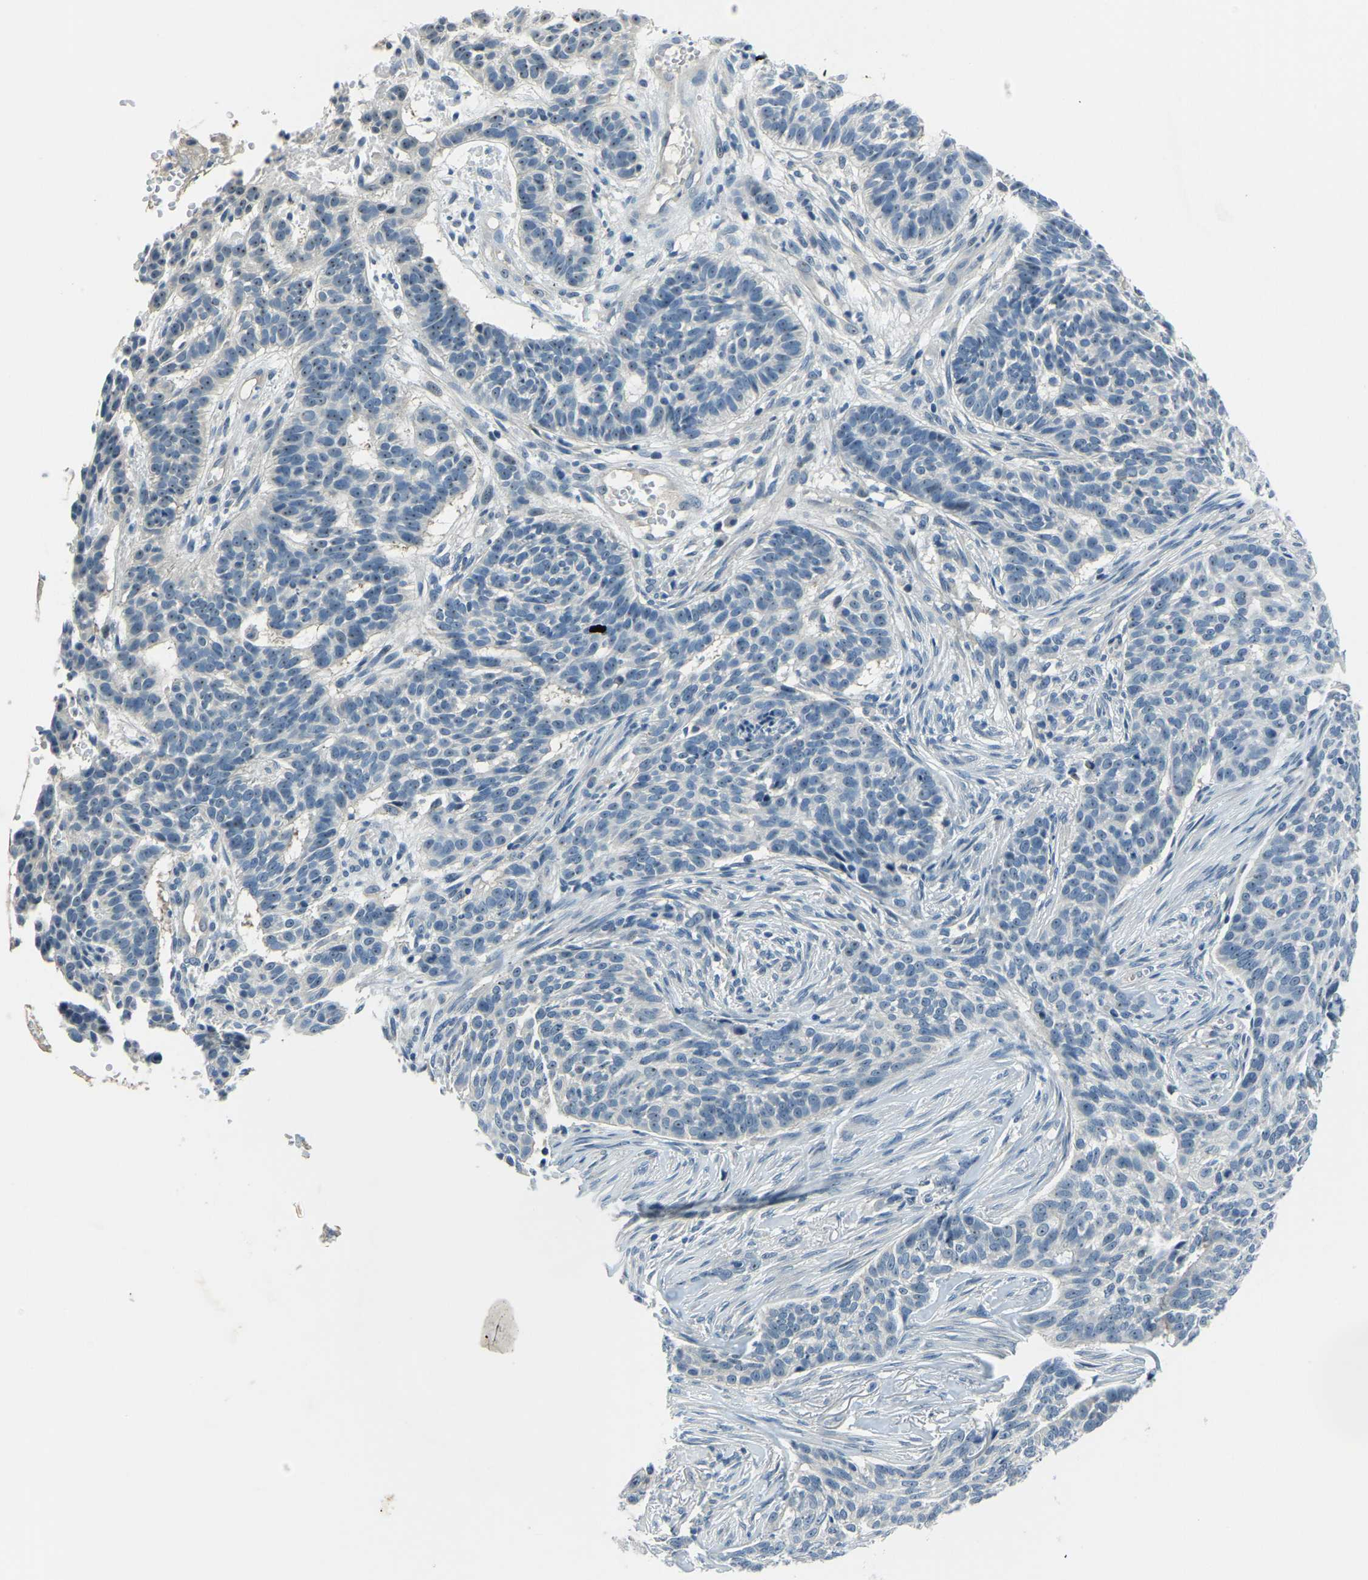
{"staining": {"intensity": "weak", "quantity": "<25%", "location": "nuclear"}, "tissue": "skin cancer", "cell_type": "Tumor cells", "image_type": "cancer", "snomed": [{"axis": "morphology", "description": "Basal cell carcinoma"}, {"axis": "topography", "description": "Skin"}], "caption": "DAB (3,3'-diaminobenzidine) immunohistochemical staining of human skin basal cell carcinoma demonstrates no significant positivity in tumor cells.", "gene": "RRP1", "patient": {"sex": "male", "age": 85}}